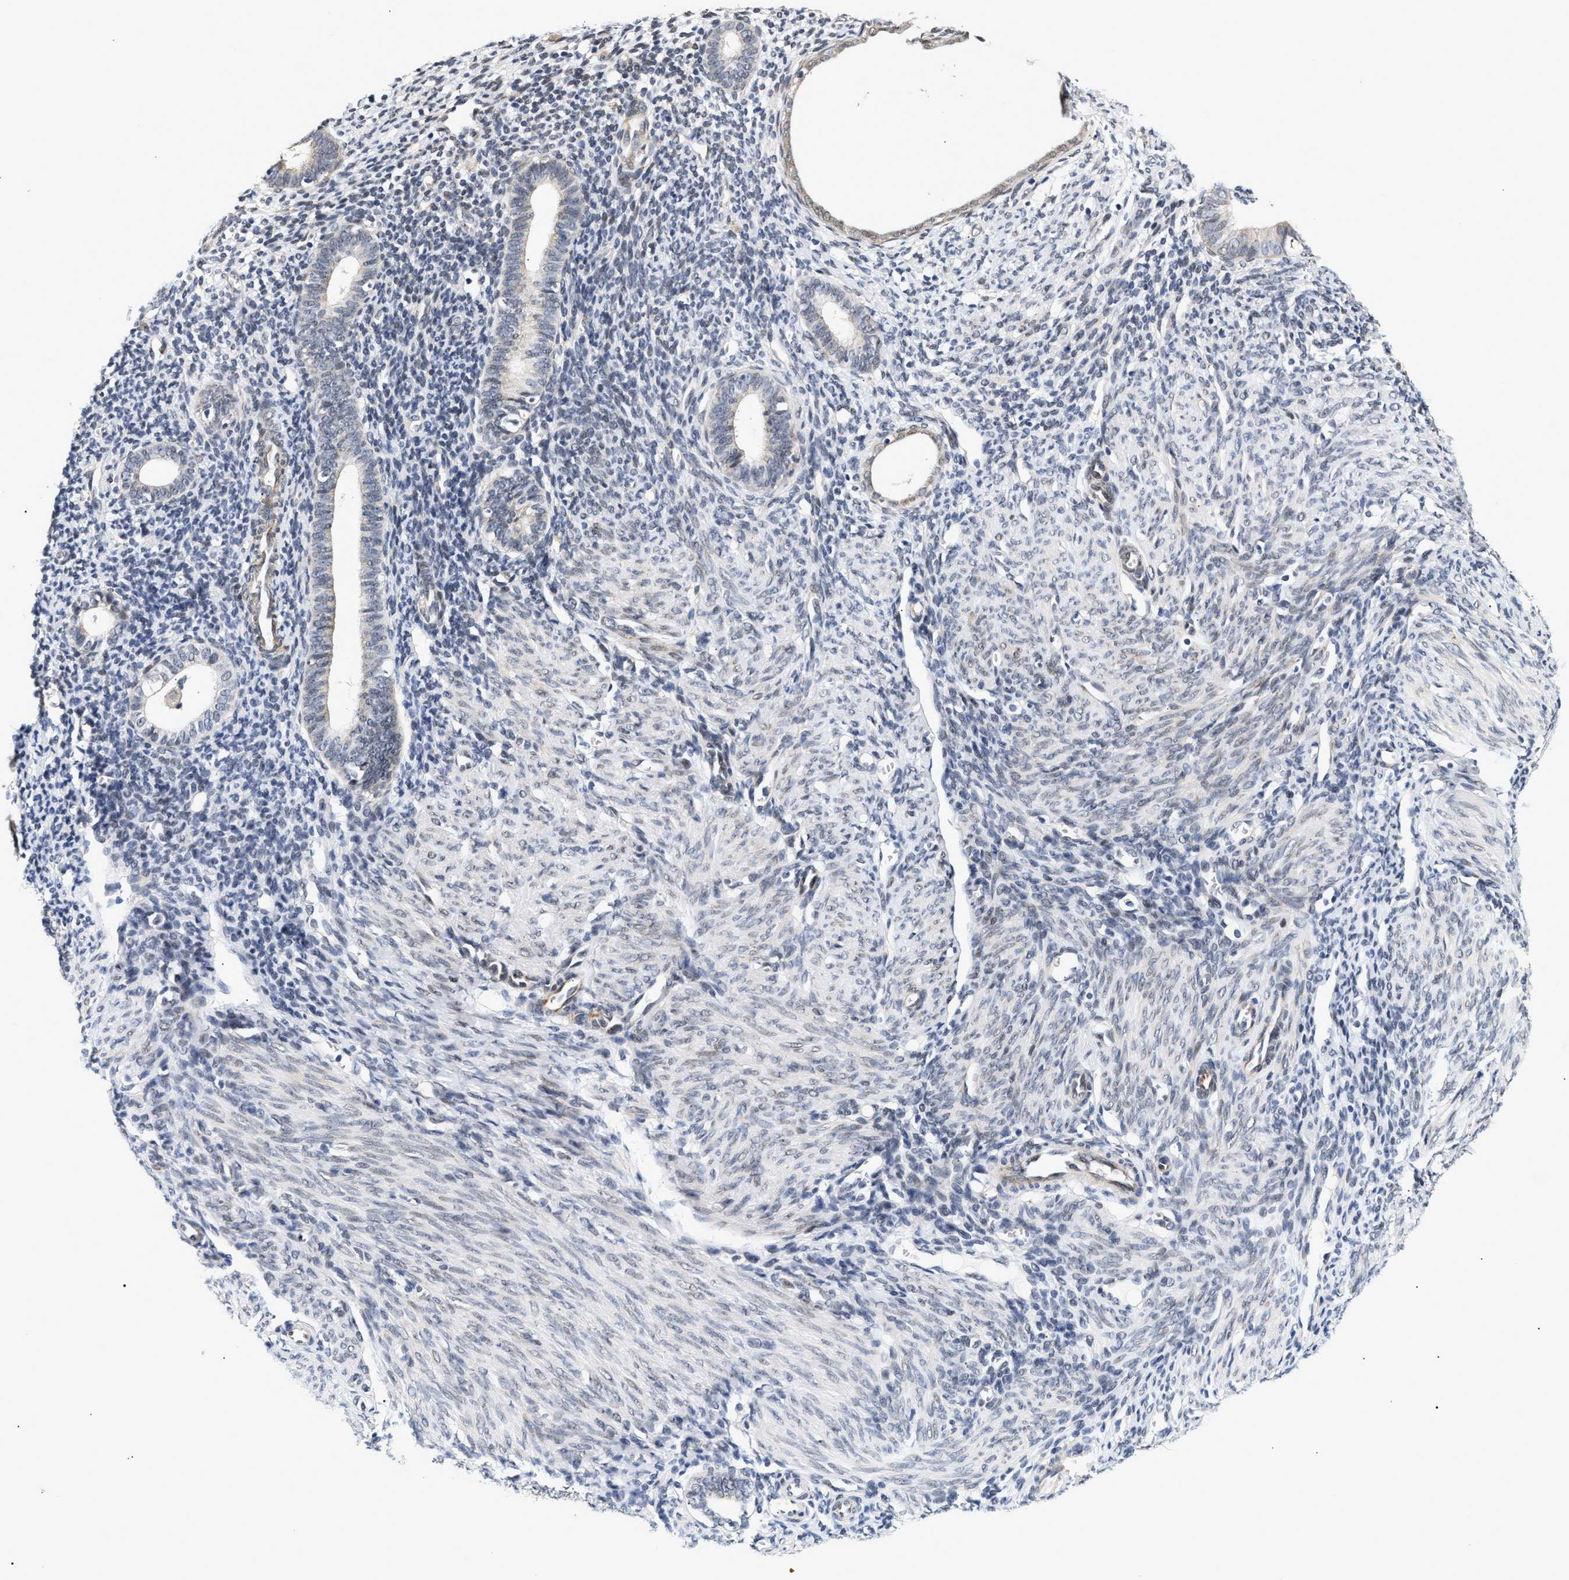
{"staining": {"intensity": "weak", "quantity": "<25%", "location": "nuclear"}, "tissue": "endometrium", "cell_type": "Cells in endometrial stroma", "image_type": "normal", "snomed": [{"axis": "morphology", "description": "Normal tissue, NOS"}, {"axis": "morphology", "description": "Adenocarcinoma, NOS"}, {"axis": "topography", "description": "Endometrium"}], "caption": "This is an IHC micrograph of normal human endometrium. There is no positivity in cells in endometrial stroma.", "gene": "THOC1", "patient": {"sex": "female", "age": 57}}